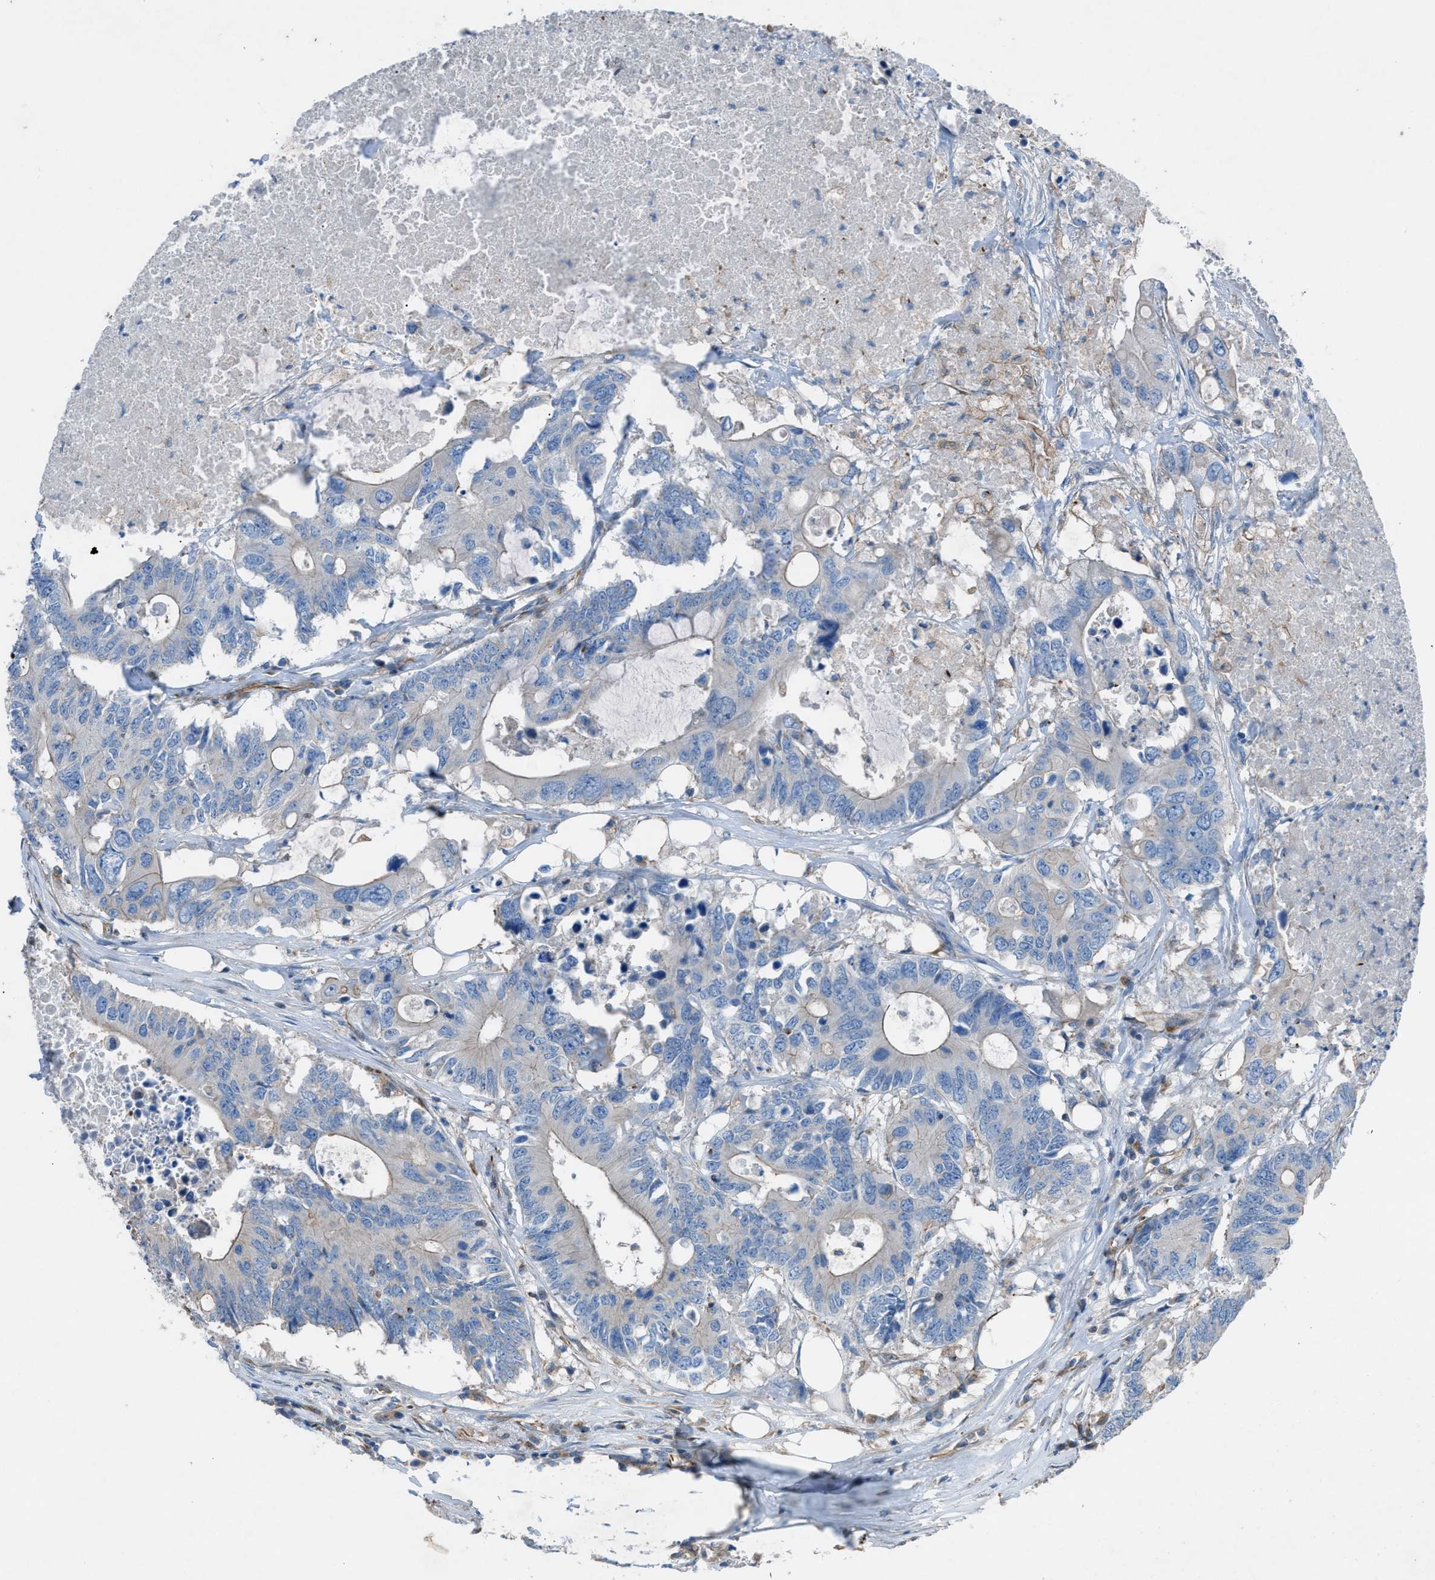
{"staining": {"intensity": "negative", "quantity": "none", "location": "none"}, "tissue": "colorectal cancer", "cell_type": "Tumor cells", "image_type": "cancer", "snomed": [{"axis": "morphology", "description": "Adenocarcinoma, NOS"}, {"axis": "topography", "description": "Colon"}], "caption": "Human colorectal cancer stained for a protein using IHC shows no expression in tumor cells.", "gene": "CABP7", "patient": {"sex": "male", "age": 71}}